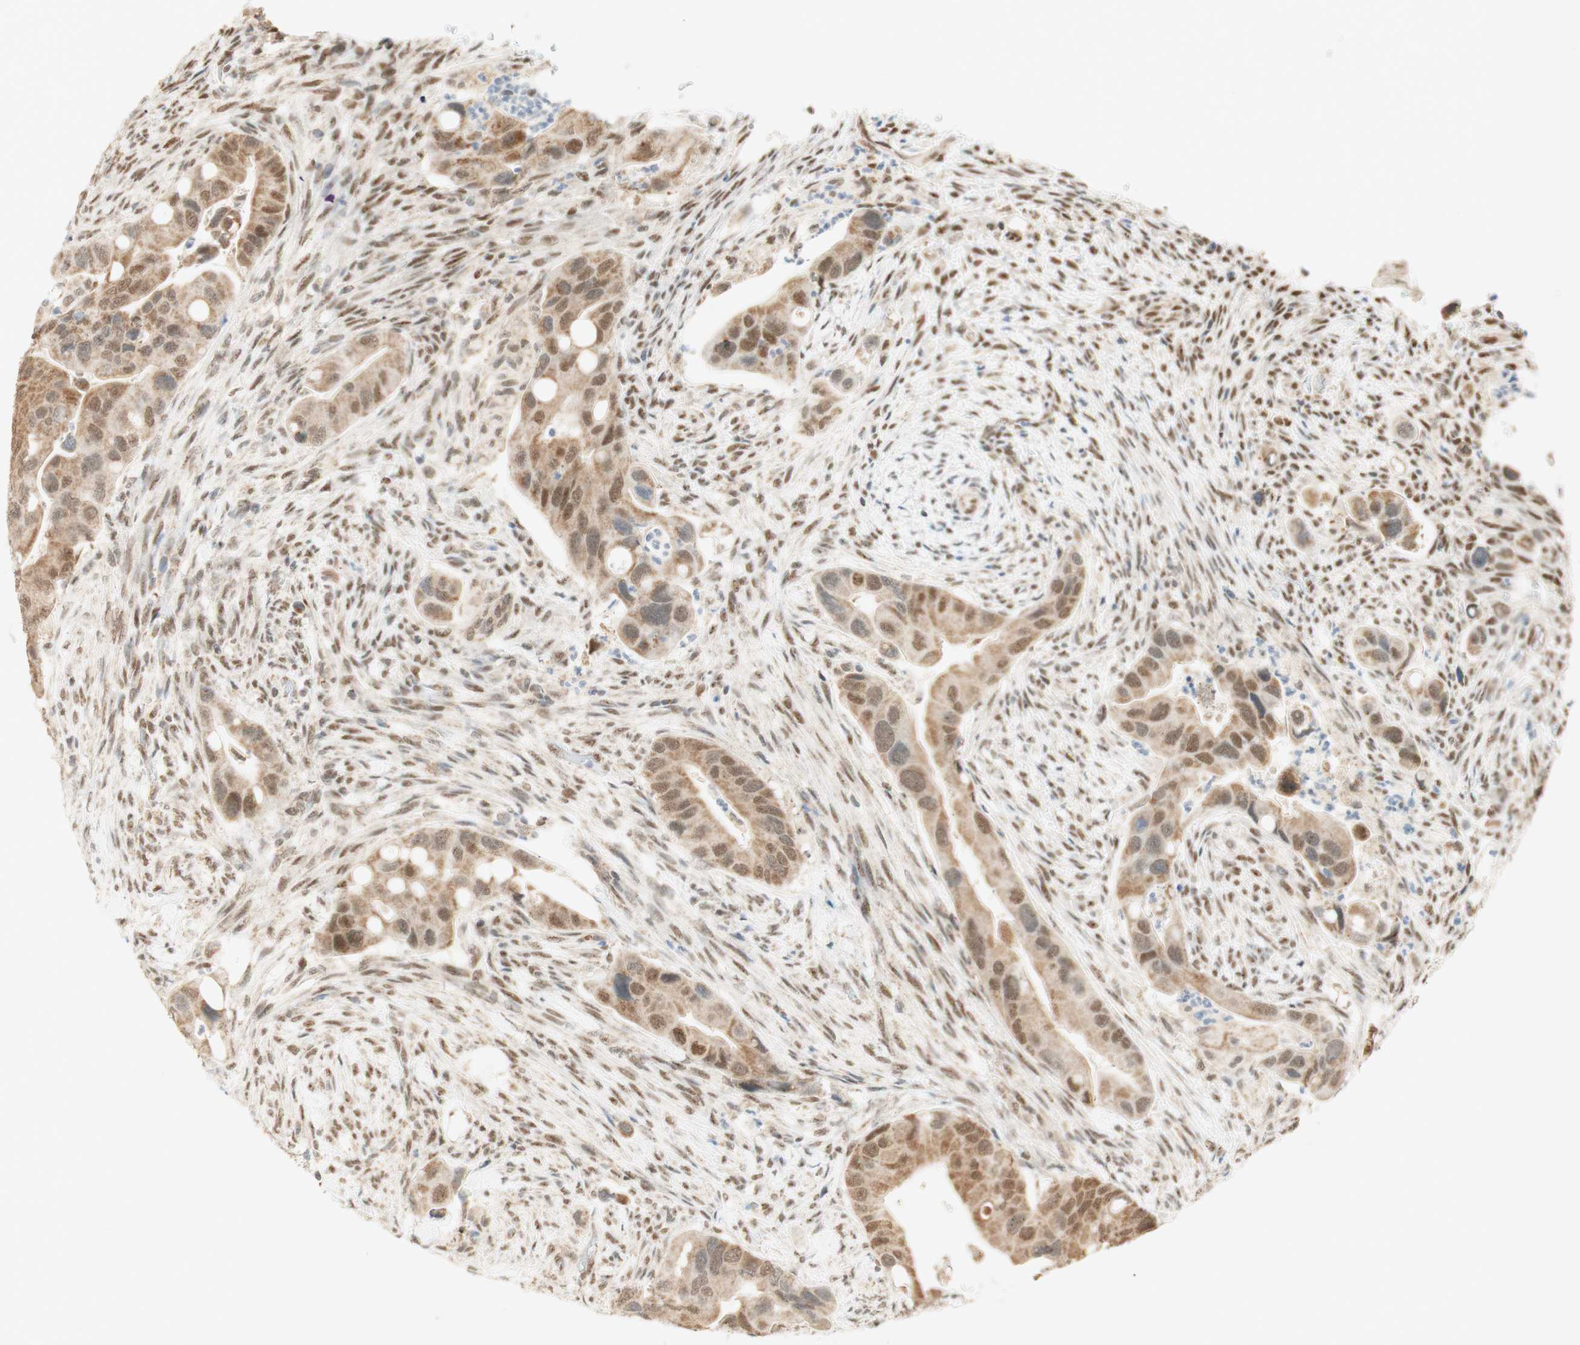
{"staining": {"intensity": "moderate", "quantity": ">75%", "location": "cytoplasmic/membranous,nuclear"}, "tissue": "colorectal cancer", "cell_type": "Tumor cells", "image_type": "cancer", "snomed": [{"axis": "morphology", "description": "Adenocarcinoma, NOS"}, {"axis": "topography", "description": "Rectum"}], "caption": "Approximately >75% of tumor cells in colorectal cancer (adenocarcinoma) exhibit moderate cytoplasmic/membranous and nuclear protein staining as visualized by brown immunohistochemical staining.", "gene": "ZNF782", "patient": {"sex": "female", "age": 57}}